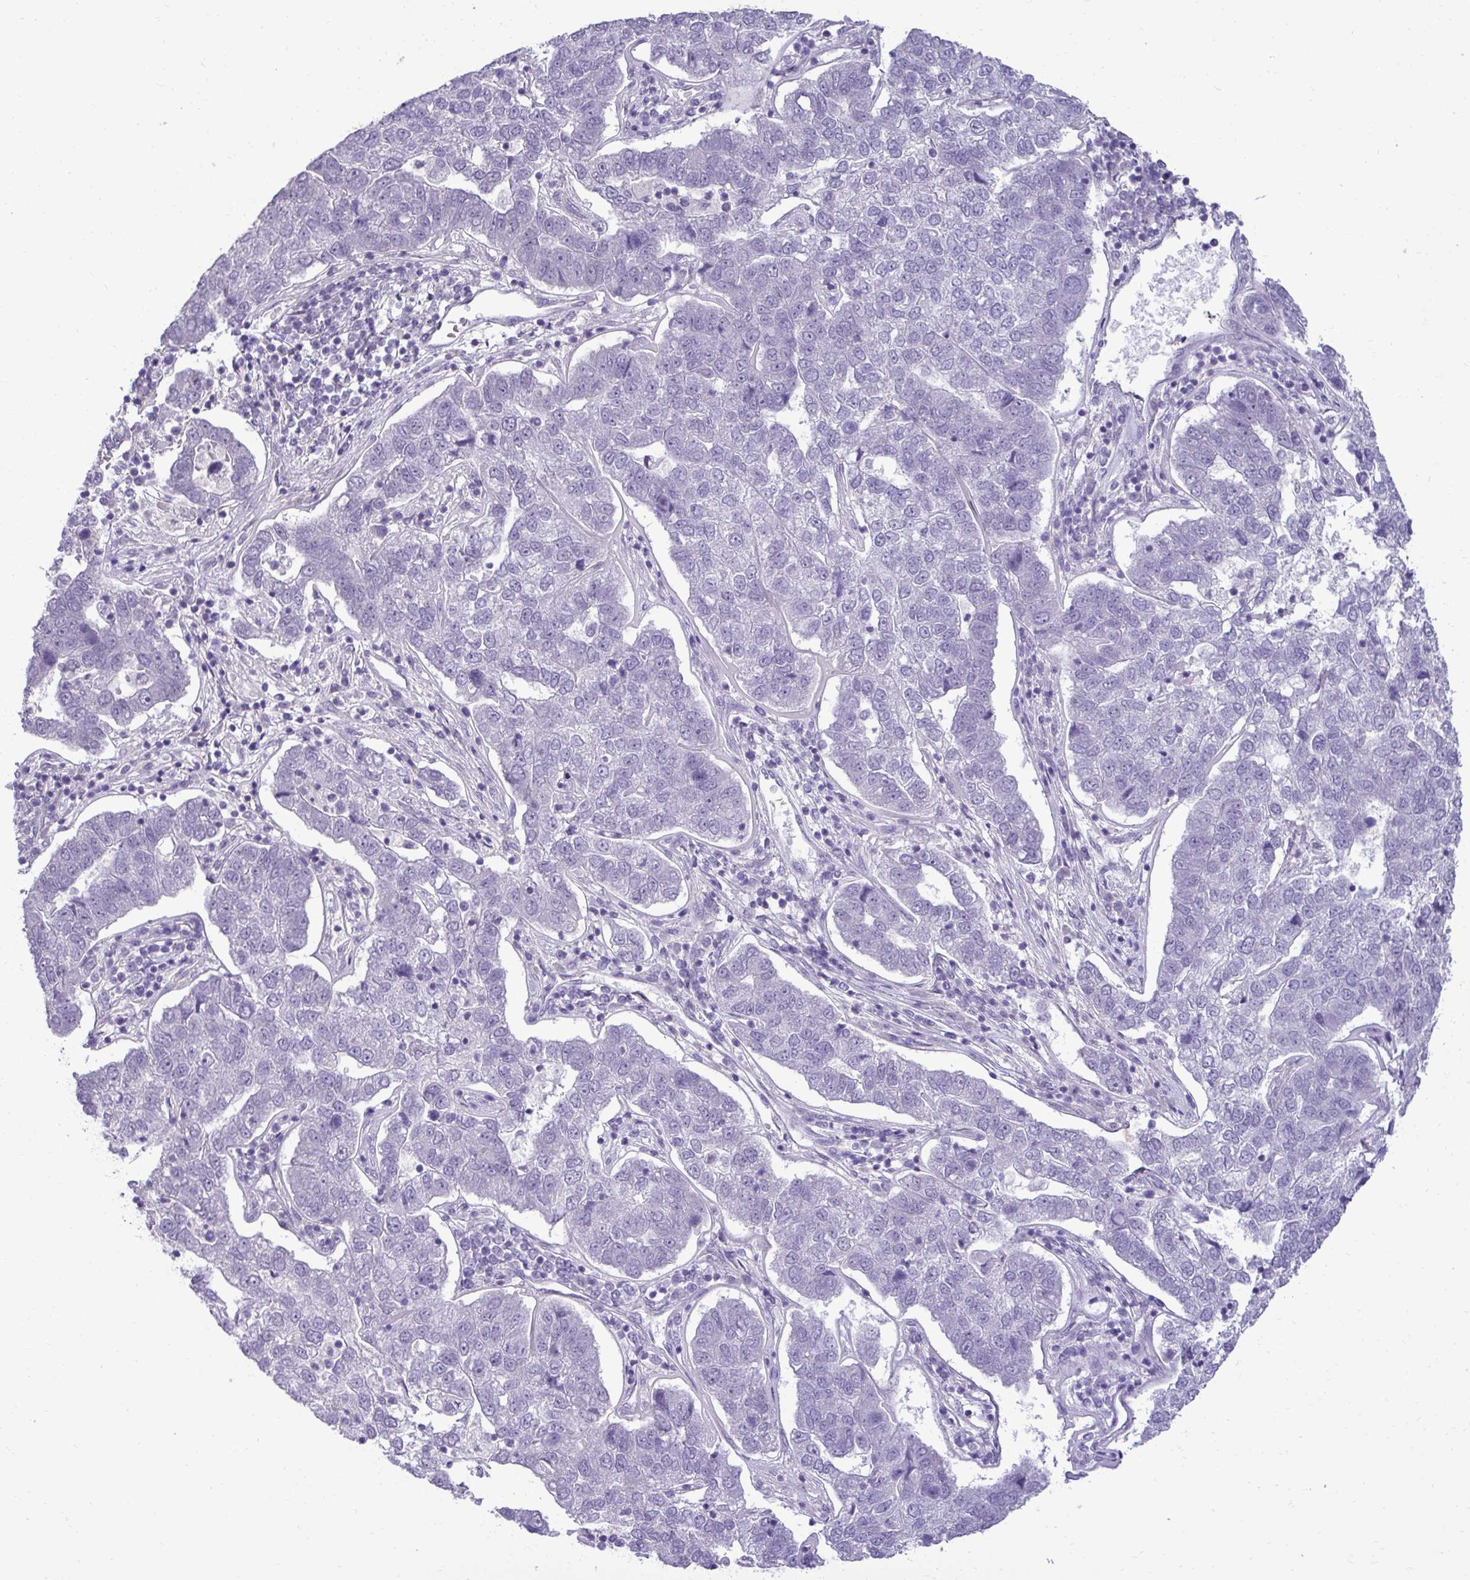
{"staining": {"intensity": "negative", "quantity": "none", "location": "none"}, "tissue": "pancreatic cancer", "cell_type": "Tumor cells", "image_type": "cancer", "snomed": [{"axis": "morphology", "description": "Adenocarcinoma, NOS"}, {"axis": "topography", "description": "Pancreas"}], "caption": "Tumor cells show no significant positivity in adenocarcinoma (pancreatic).", "gene": "SLC30A3", "patient": {"sex": "female", "age": 61}}